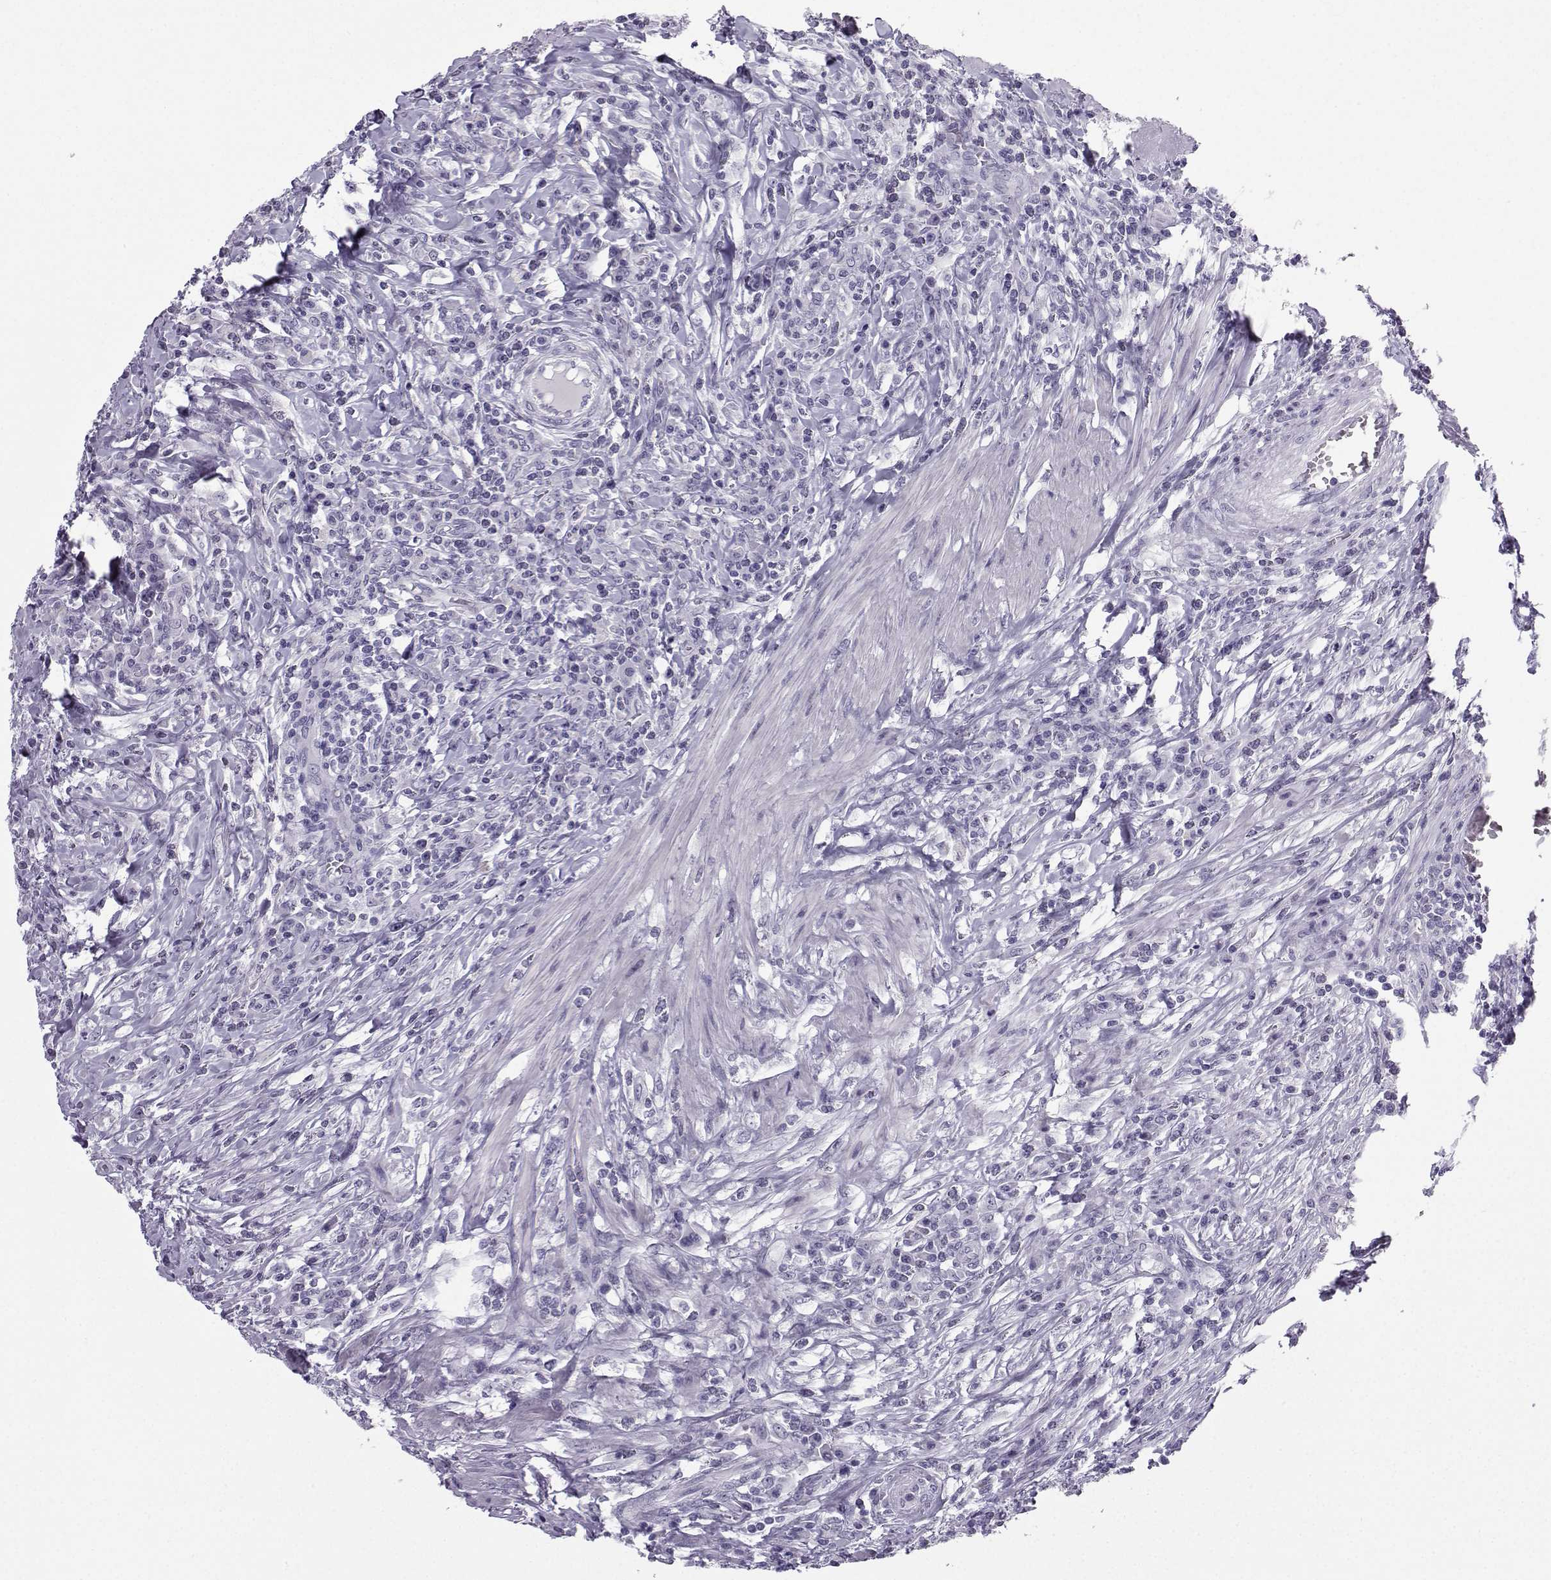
{"staining": {"intensity": "negative", "quantity": "none", "location": "none"}, "tissue": "colorectal cancer", "cell_type": "Tumor cells", "image_type": "cancer", "snomed": [{"axis": "morphology", "description": "Adenocarcinoma, NOS"}, {"axis": "topography", "description": "Colon"}], "caption": "Image shows no significant protein positivity in tumor cells of colorectal adenocarcinoma. (Brightfield microscopy of DAB (3,3'-diaminobenzidine) IHC at high magnification).", "gene": "ZBTB8B", "patient": {"sex": "male", "age": 53}}